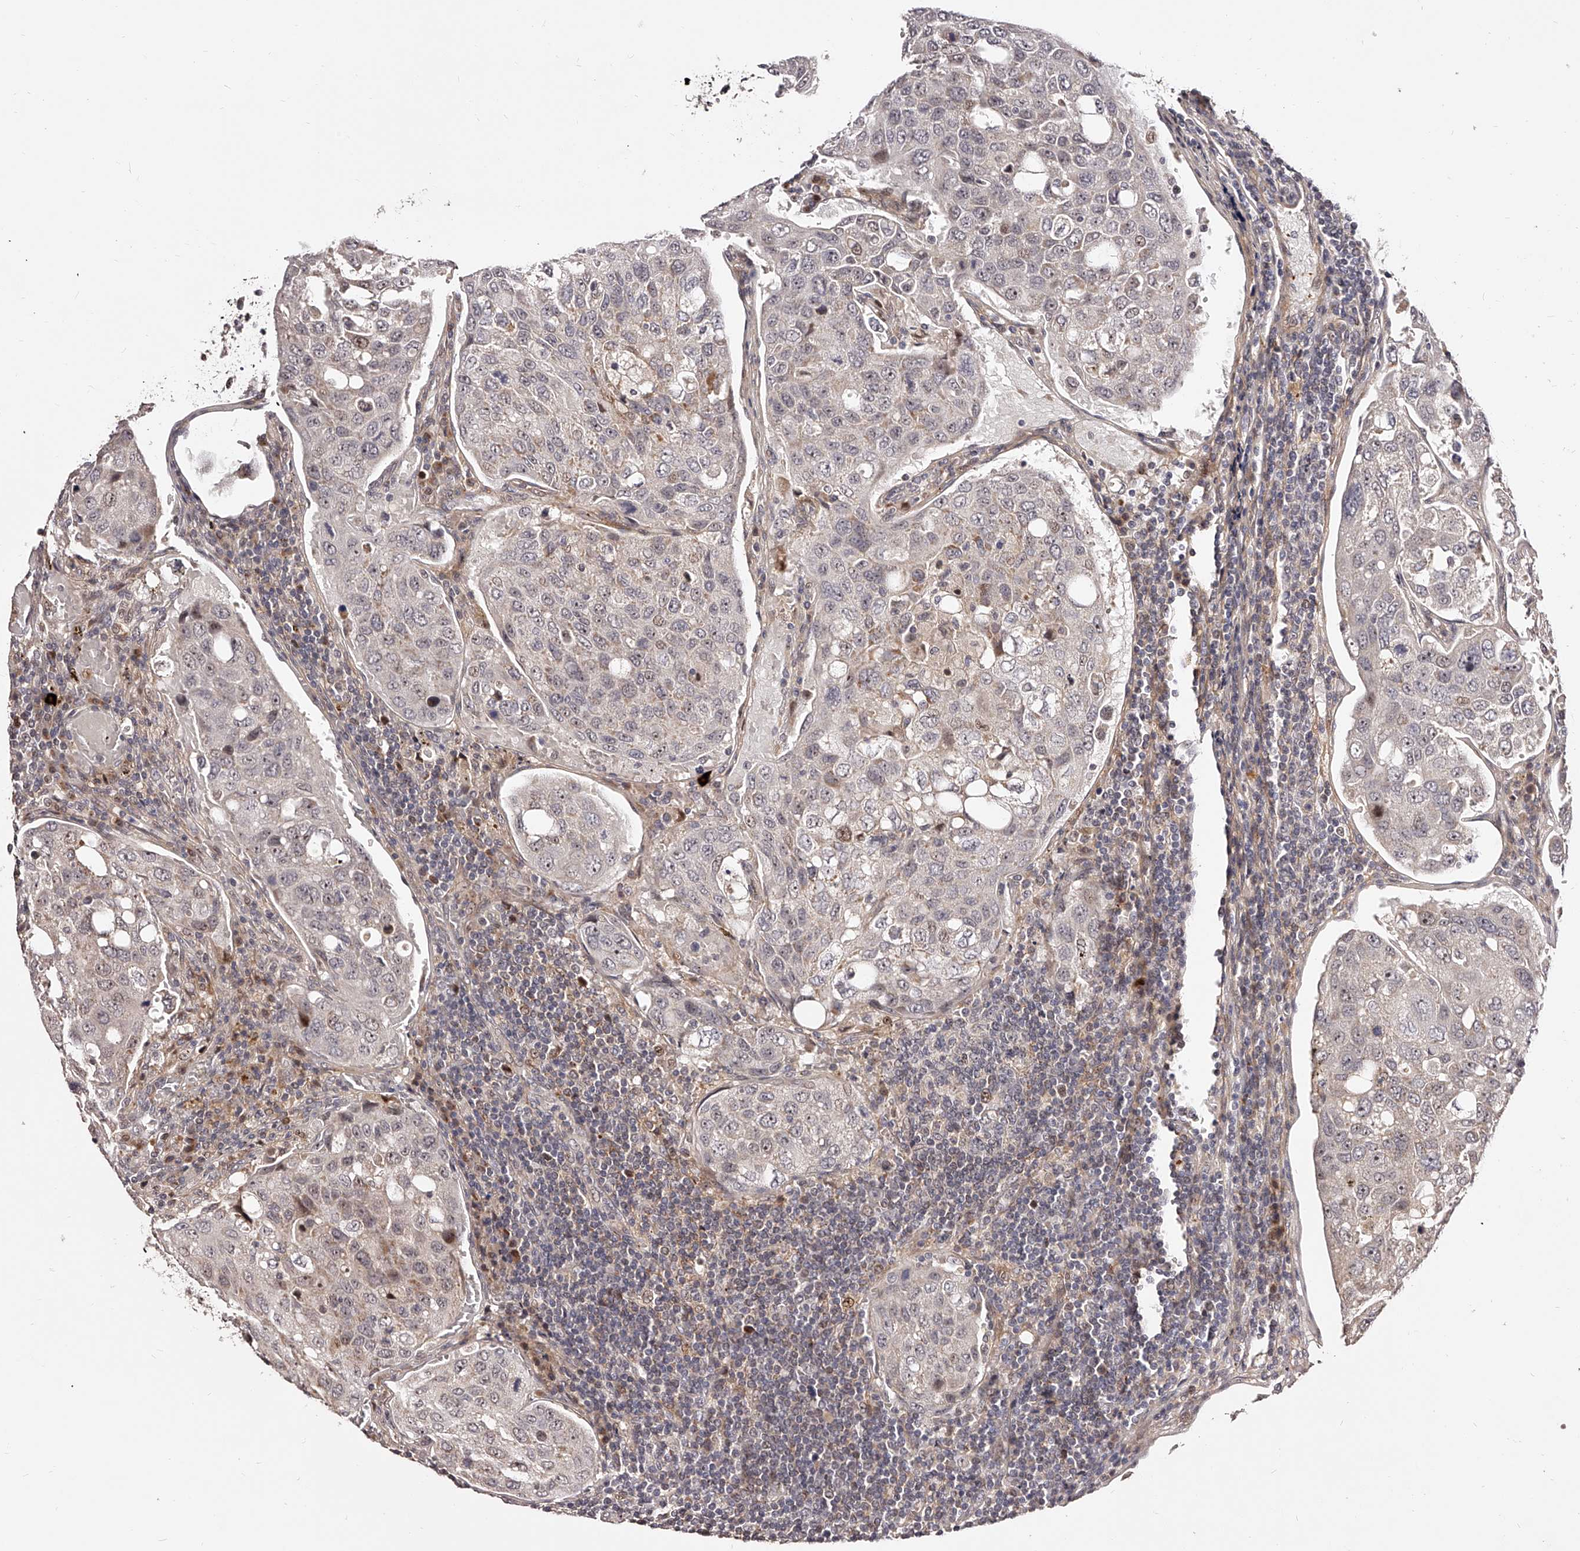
{"staining": {"intensity": "weak", "quantity": "<25%", "location": "cytoplasmic/membranous,nuclear"}, "tissue": "urothelial cancer", "cell_type": "Tumor cells", "image_type": "cancer", "snomed": [{"axis": "morphology", "description": "Urothelial carcinoma, High grade"}, {"axis": "topography", "description": "Lymph node"}, {"axis": "topography", "description": "Urinary bladder"}], "caption": "IHC of urothelial cancer demonstrates no staining in tumor cells.", "gene": "ZNF502", "patient": {"sex": "male", "age": 51}}